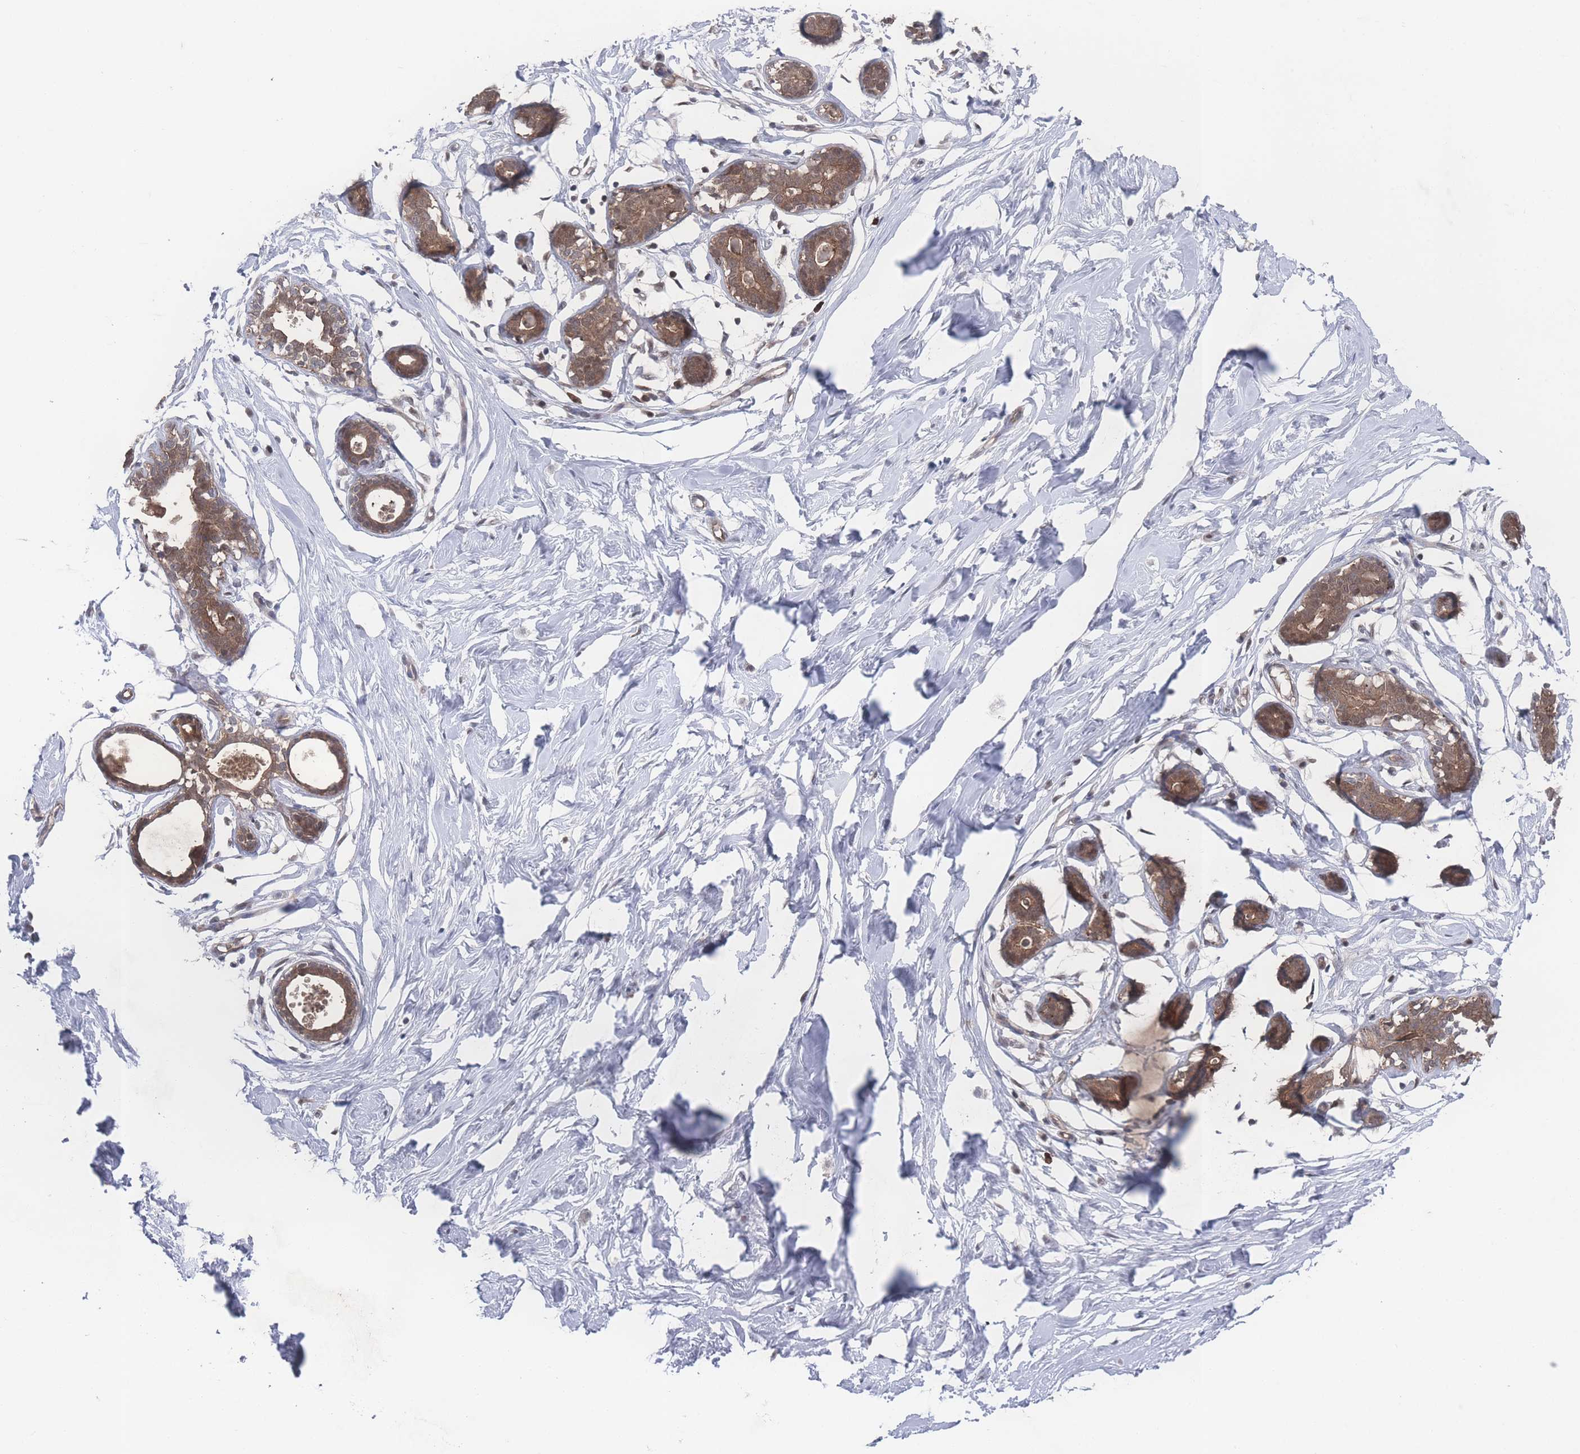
{"staining": {"intensity": "weak", "quantity": "25%-75%", "location": "cytoplasmic/membranous"}, "tissue": "breast", "cell_type": "Adipocytes", "image_type": "normal", "snomed": [{"axis": "morphology", "description": "Normal tissue, NOS"}, {"axis": "morphology", "description": "Adenoma, NOS"}, {"axis": "topography", "description": "Breast"}], "caption": "Immunohistochemistry (IHC) (DAB) staining of unremarkable breast reveals weak cytoplasmic/membranous protein expression in about 25%-75% of adipocytes. (IHC, brightfield microscopy, high magnification).", "gene": "PSMA1", "patient": {"sex": "female", "age": 23}}